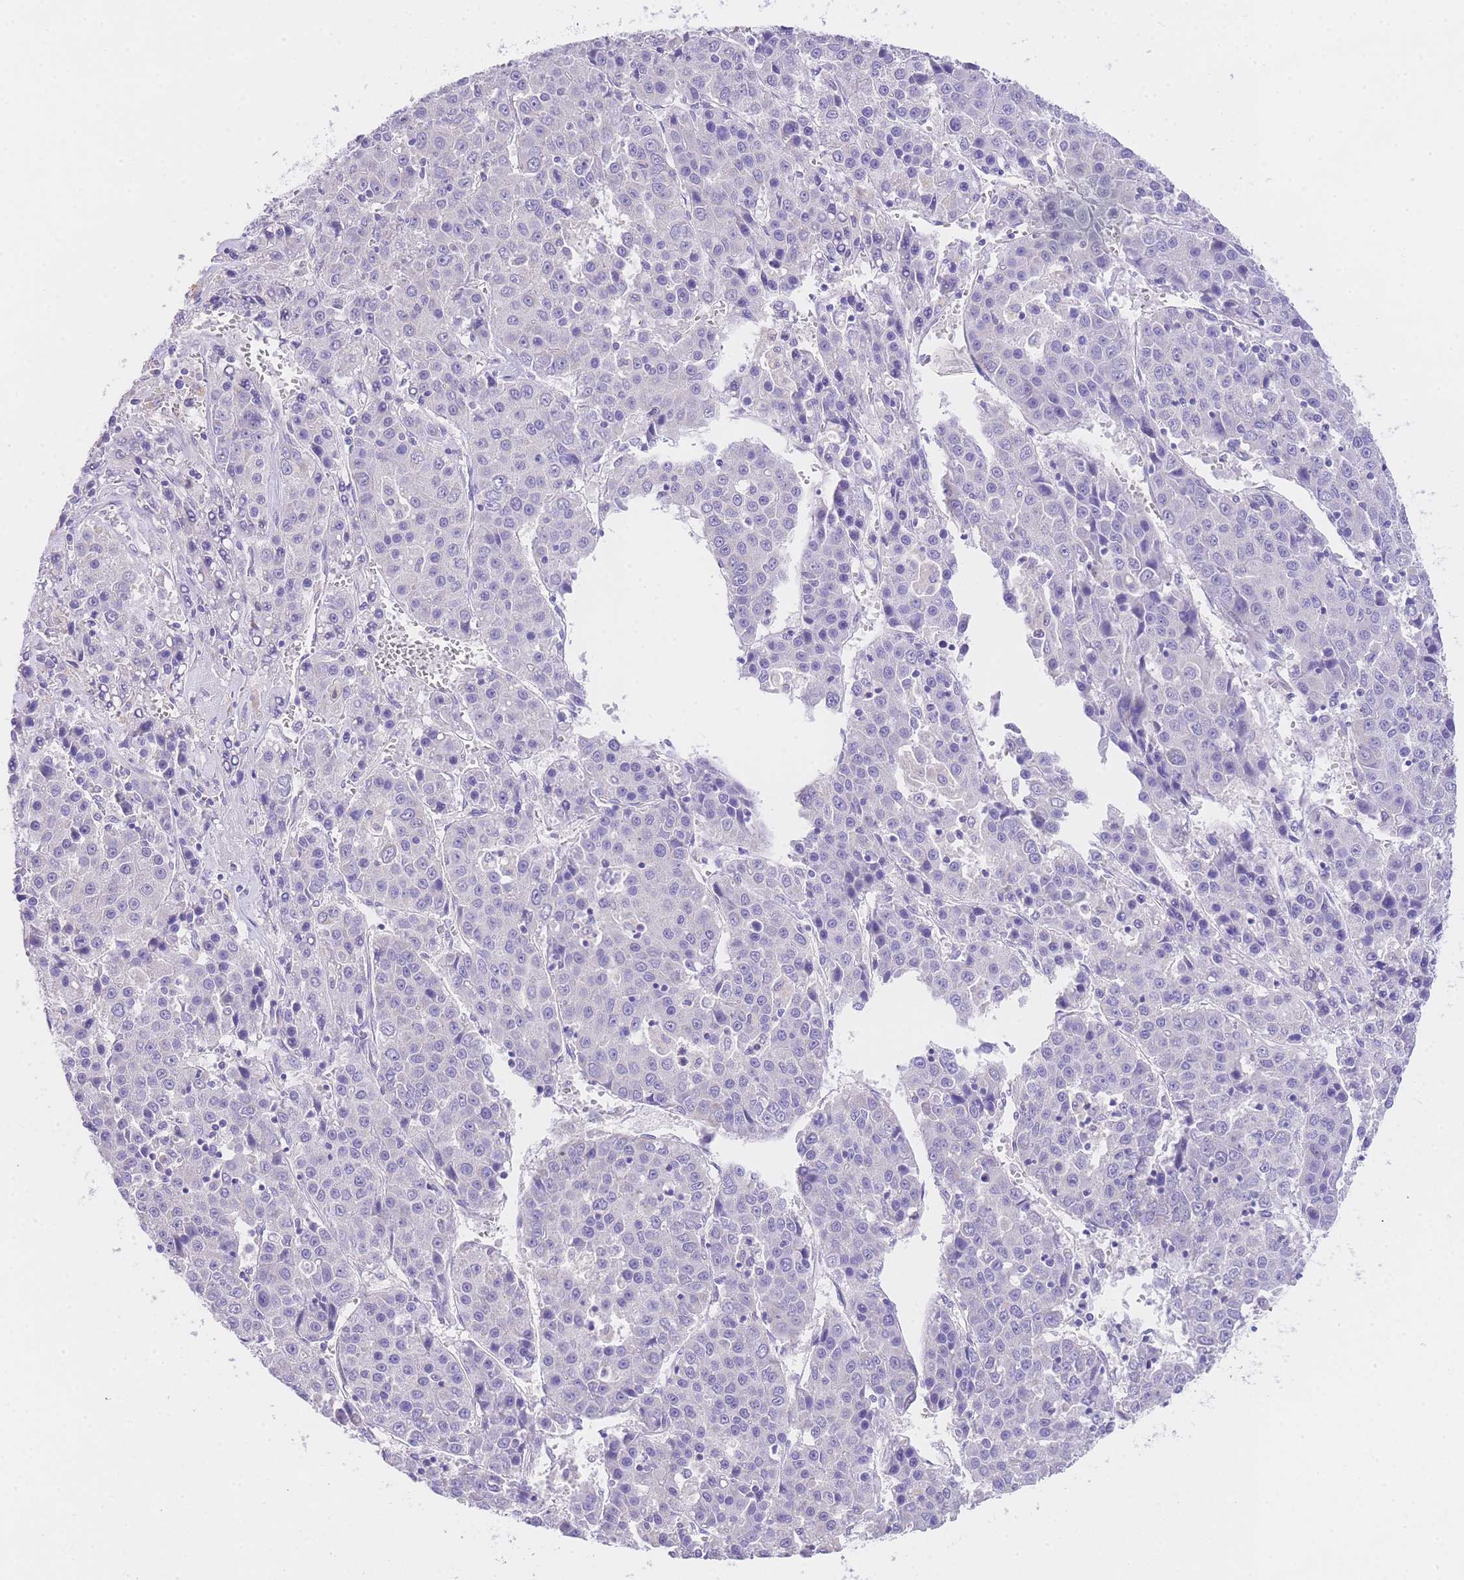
{"staining": {"intensity": "negative", "quantity": "none", "location": "none"}, "tissue": "liver cancer", "cell_type": "Tumor cells", "image_type": "cancer", "snomed": [{"axis": "morphology", "description": "Carcinoma, Hepatocellular, NOS"}, {"axis": "topography", "description": "Liver"}], "caption": "Tumor cells show no significant staining in liver cancer. (Brightfield microscopy of DAB immunohistochemistry (IHC) at high magnification).", "gene": "EPN2", "patient": {"sex": "female", "age": 53}}